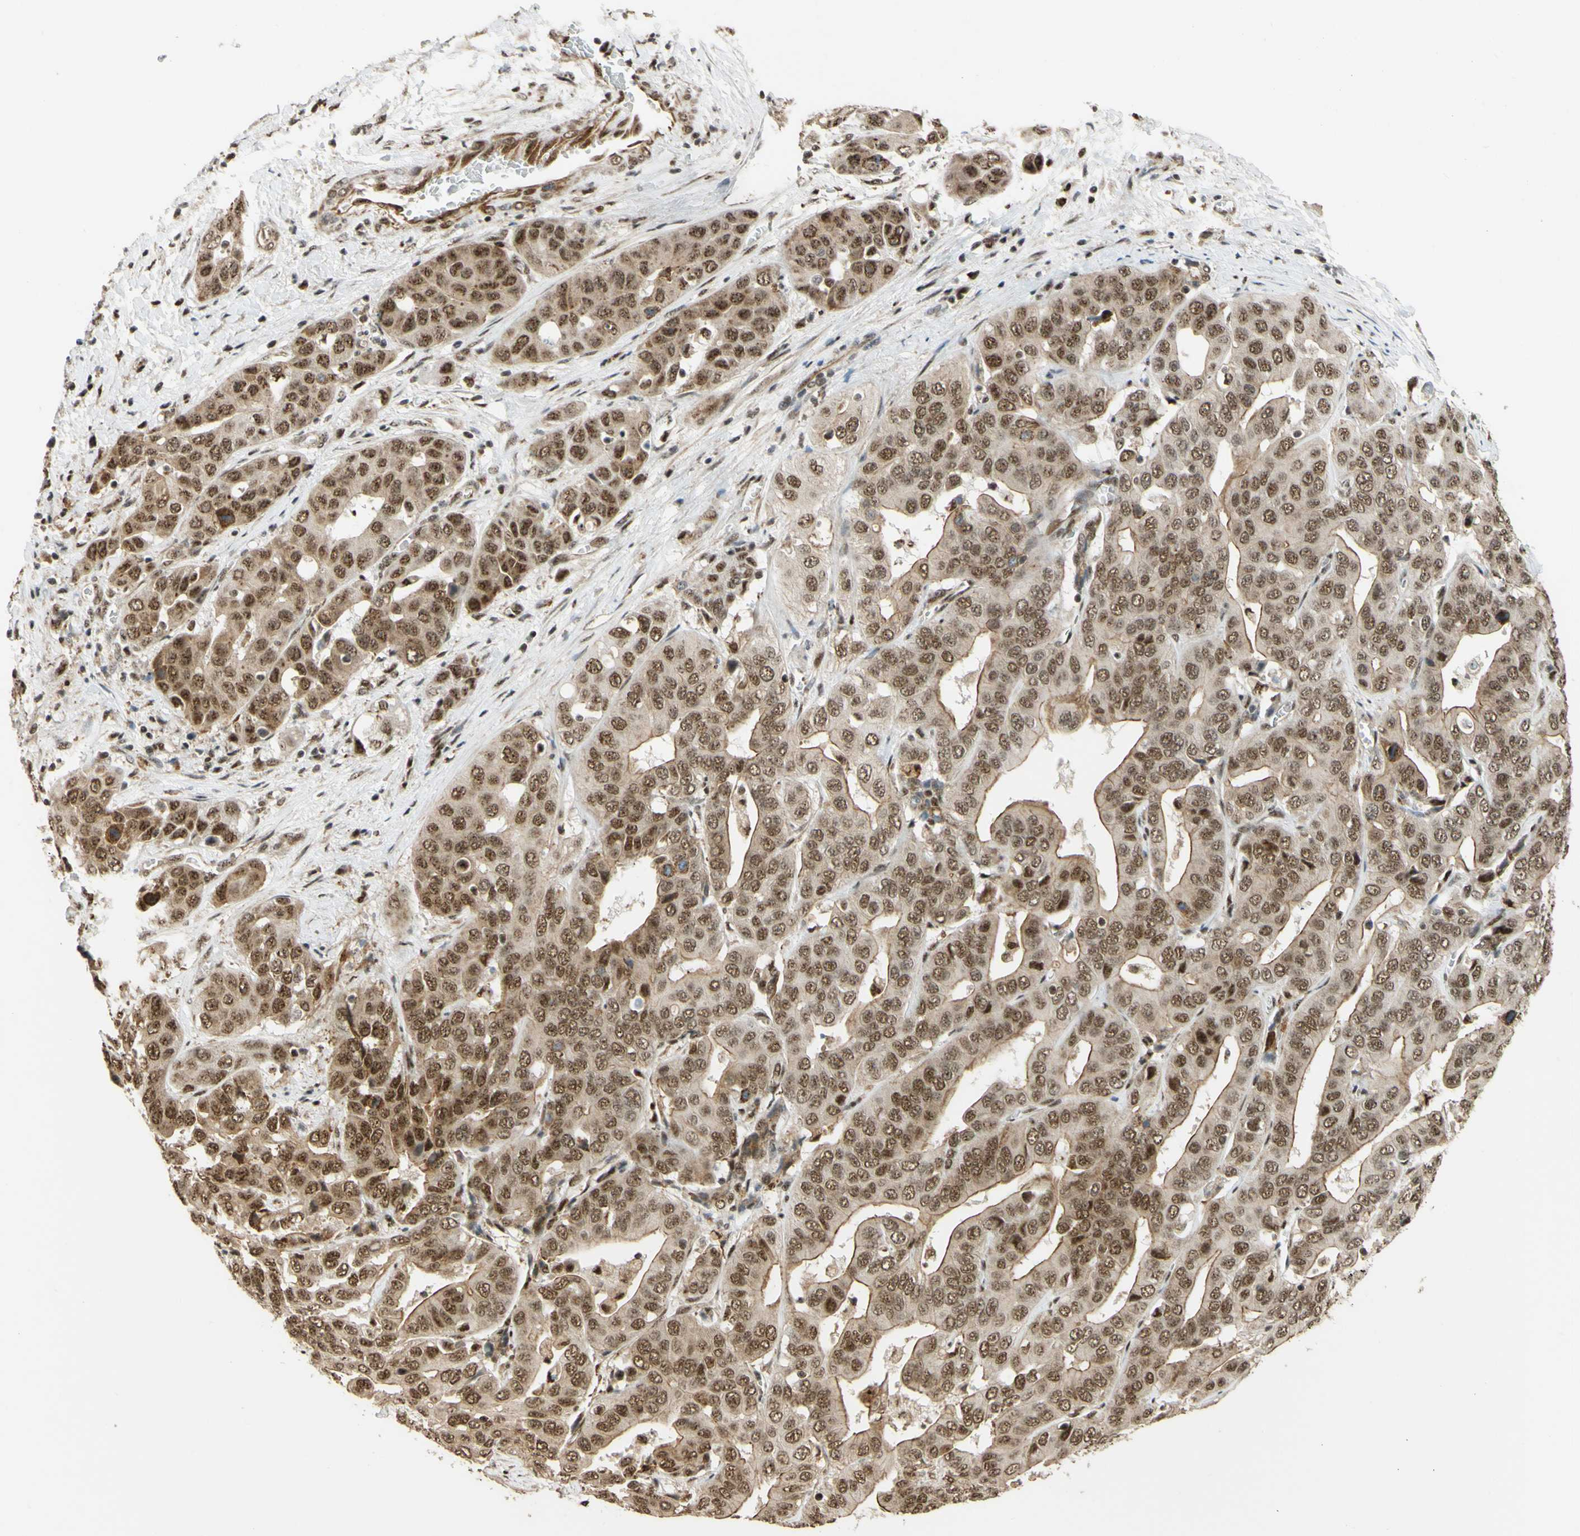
{"staining": {"intensity": "moderate", "quantity": ">75%", "location": "cytoplasmic/membranous,nuclear"}, "tissue": "liver cancer", "cell_type": "Tumor cells", "image_type": "cancer", "snomed": [{"axis": "morphology", "description": "Cholangiocarcinoma"}, {"axis": "topography", "description": "Liver"}], "caption": "The image demonstrates staining of liver cholangiocarcinoma, revealing moderate cytoplasmic/membranous and nuclear protein expression (brown color) within tumor cells.", "gene": "SAP18", "patient": {"sex": "female", "age": 52}}